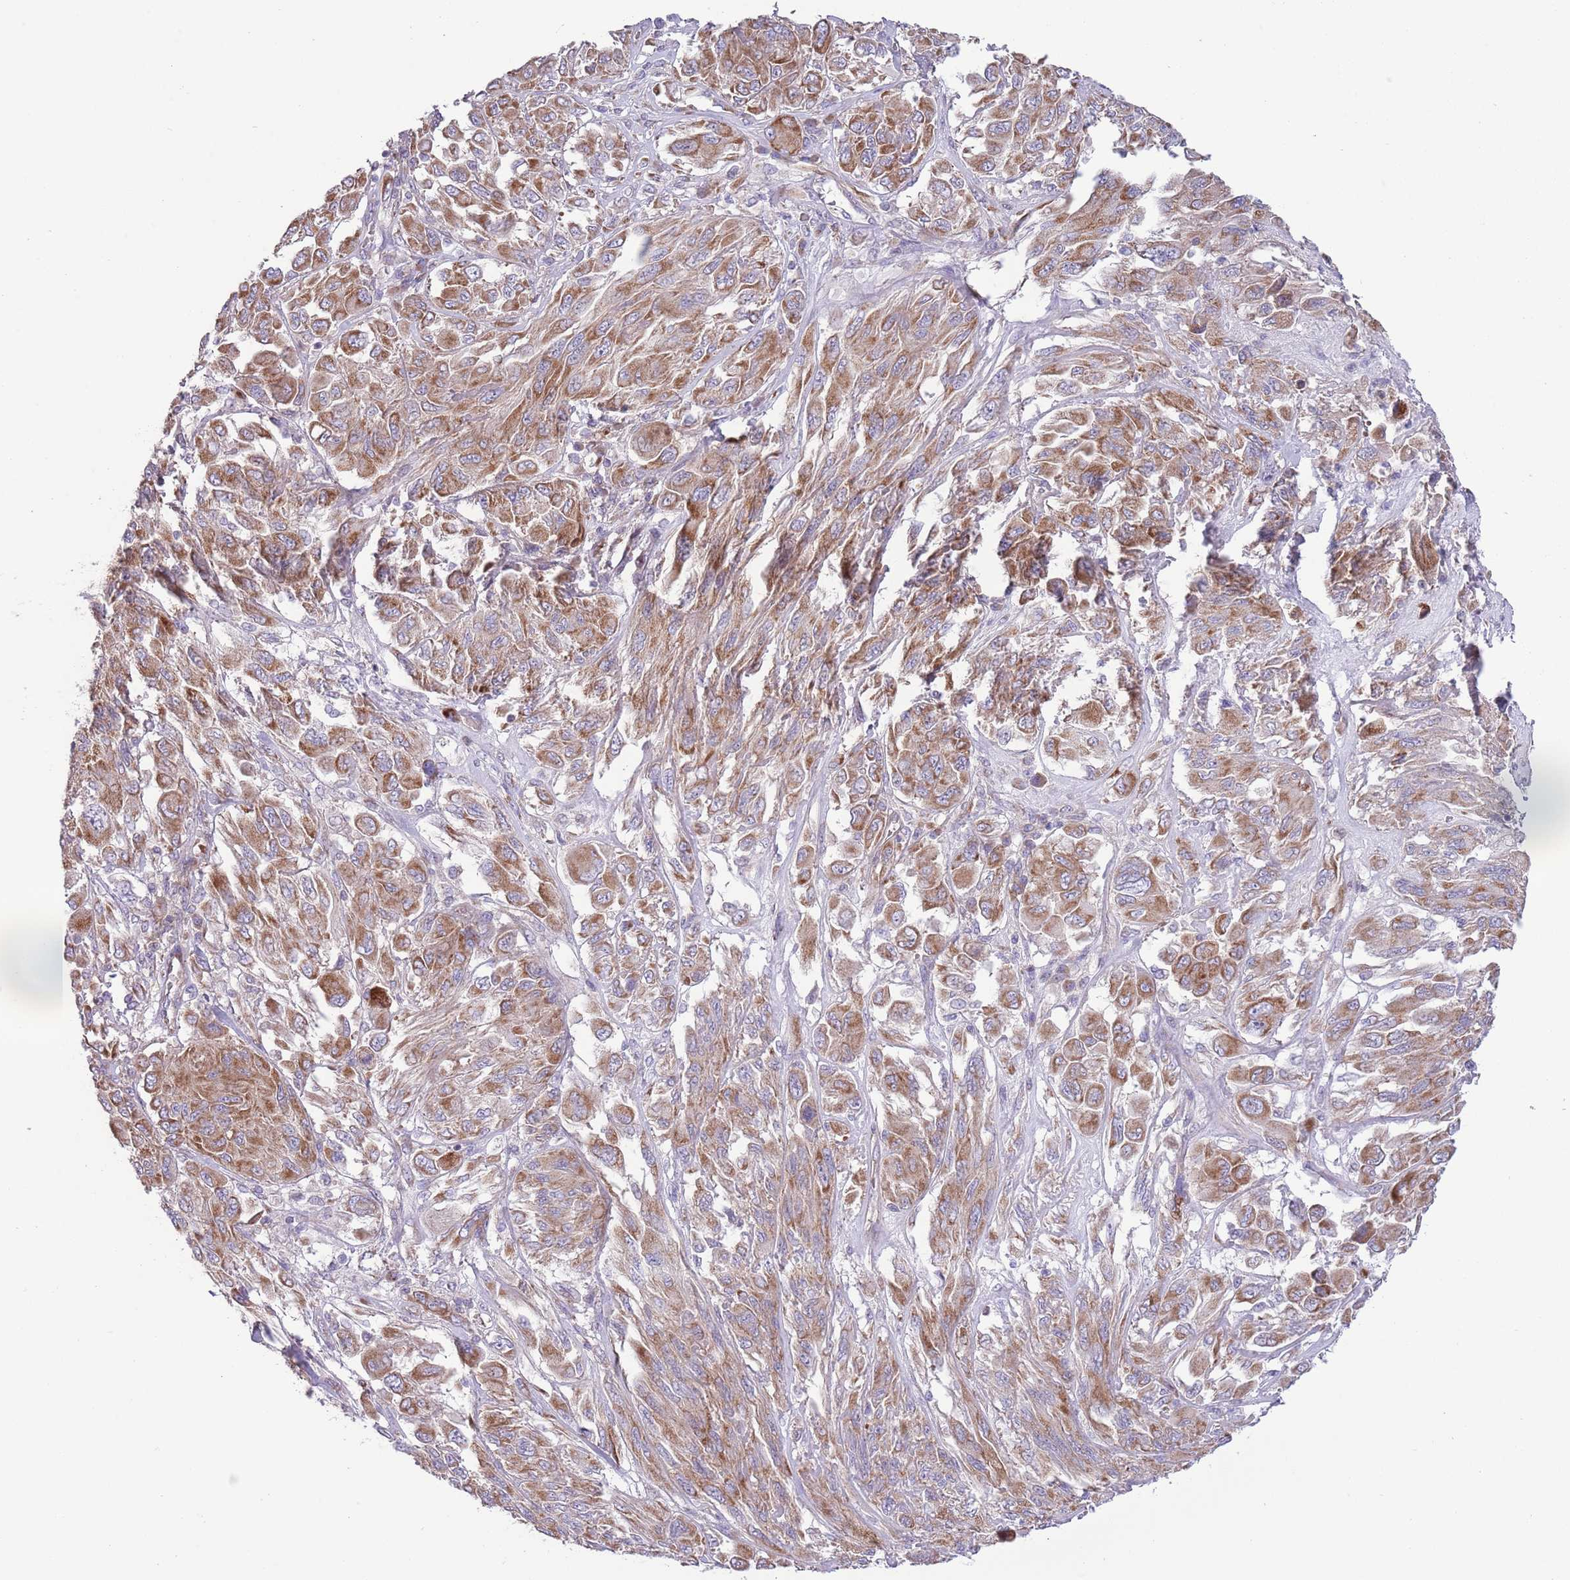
{"staining": {"intensity": "moderate", "quantity": ">75%", "location": "cytoplasmic/membranous"}, "tissue": "melanoma", "cell_type": "Tumor cells", "image_type": "cancer", "snomed": [{"axis": "morphology", "description": "Malignant melanoma, NOS"}, {"axis": "topography", "description": "Skin"}], "caption": "Immunohistochemistry (IHC) staining of malignant melanoma, which displays medium levels of moderate cytoplasmic/membranous staining in approximately >75% of tumor cells indicating moderate cytoplasmic/membranous protein positivity. The staining was performed using DAB (brown) for protein detection and nuclei were counterstained in hematoxylin (blue).", "gene": "TOMM5", "patient": {"sex": "female", "age": 91}}